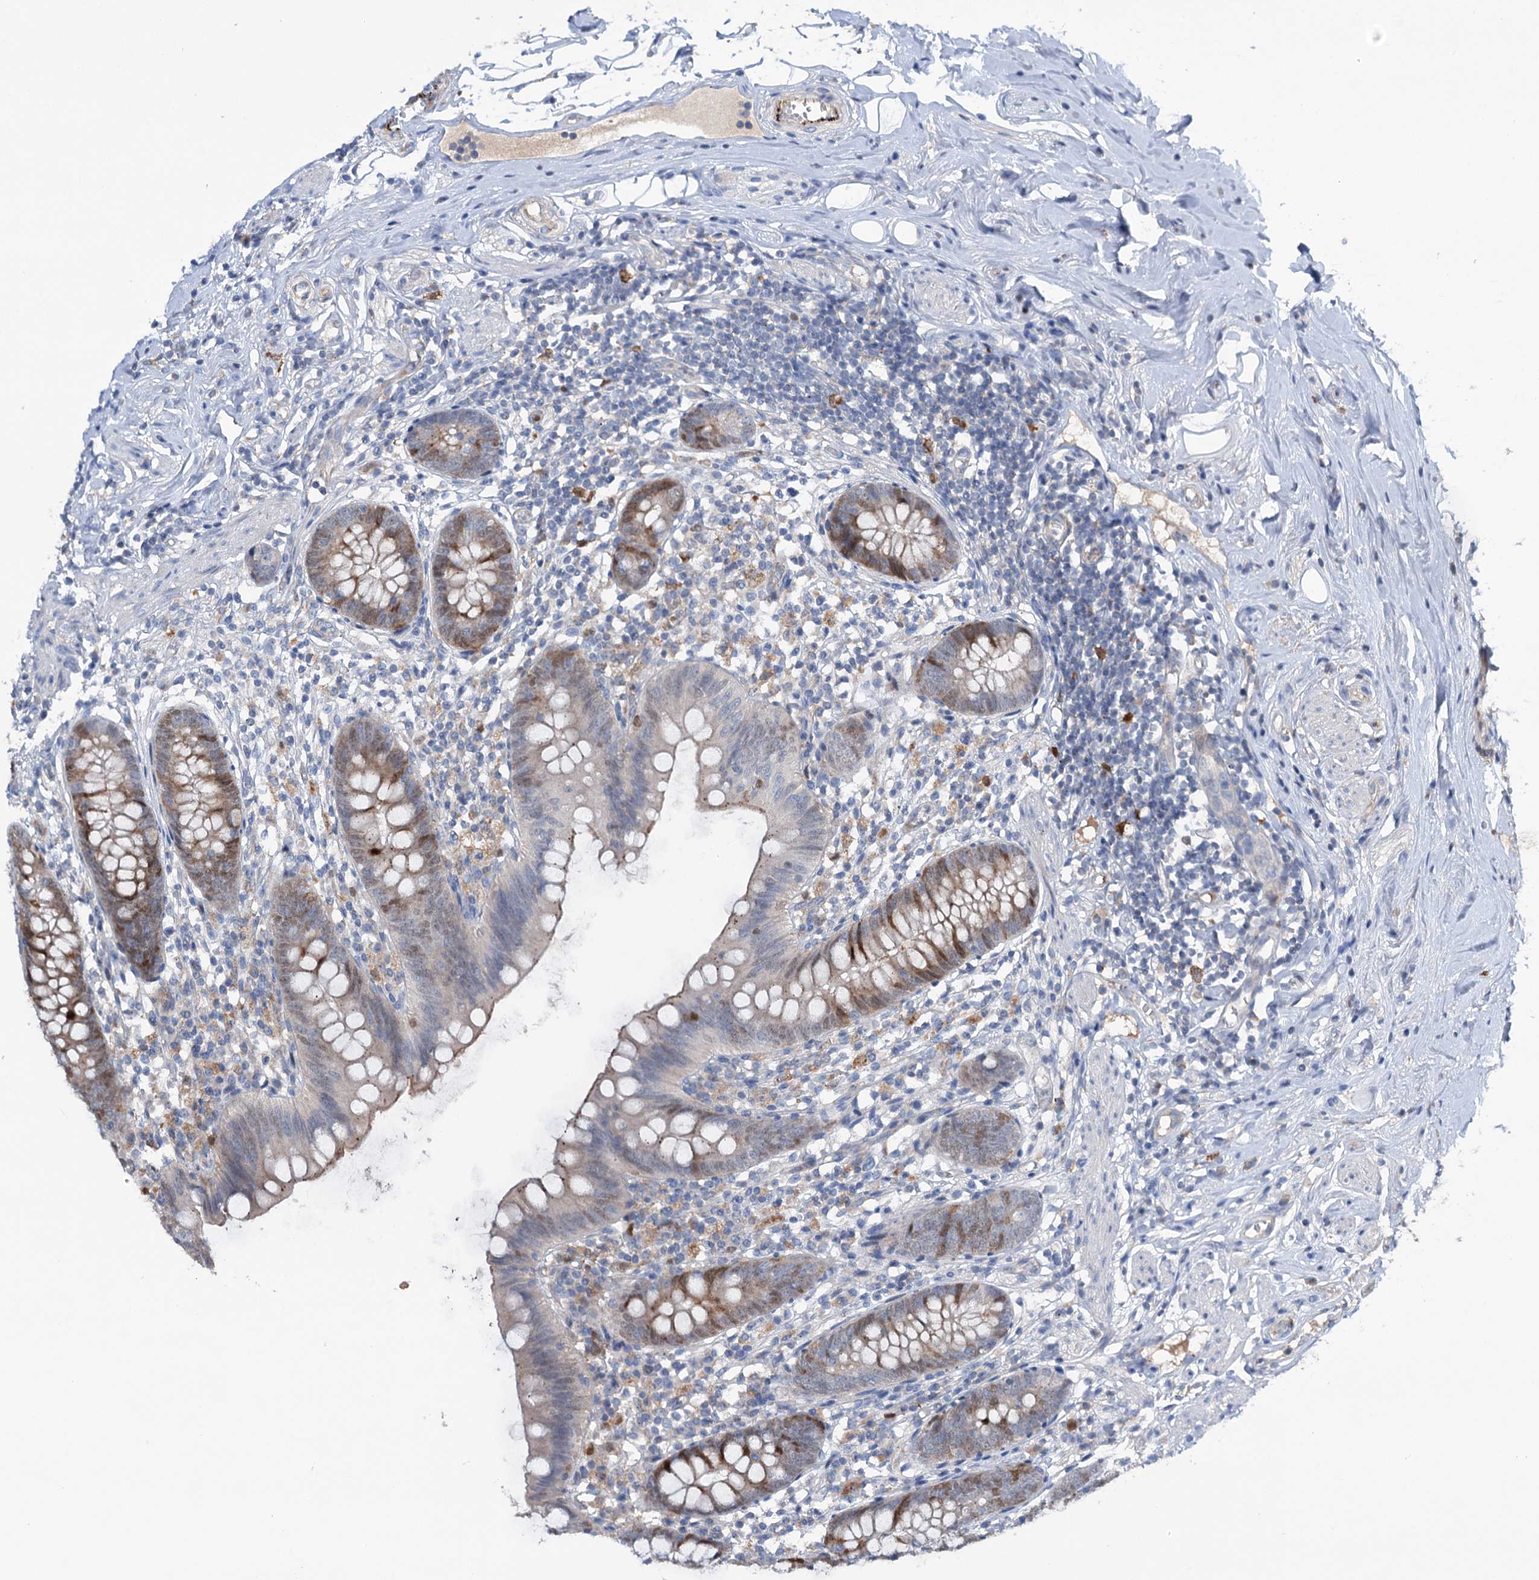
{"staining": {"intensity": "moderate", "quantity": "25%-75%", "location": "cytoplasmic/membranous,nuclear"}, "tissue": "appendix", "cell_type": "Glandular cells", "image_type": "normal", "snomed": [{"axis": "morphology", "description": "Normal tissue, NOS"}, {"axis": "topography", "description": "Appendix"}], "caption": "Immunohistochemical staining of unremarkable human appendix shows moderate cytoplasmic/membranous,nuclear protein staining in approximately 25%-75% of glandular cells.", "gene": "NCAPD2", "patient": {"sex": "female", "age": 62}}